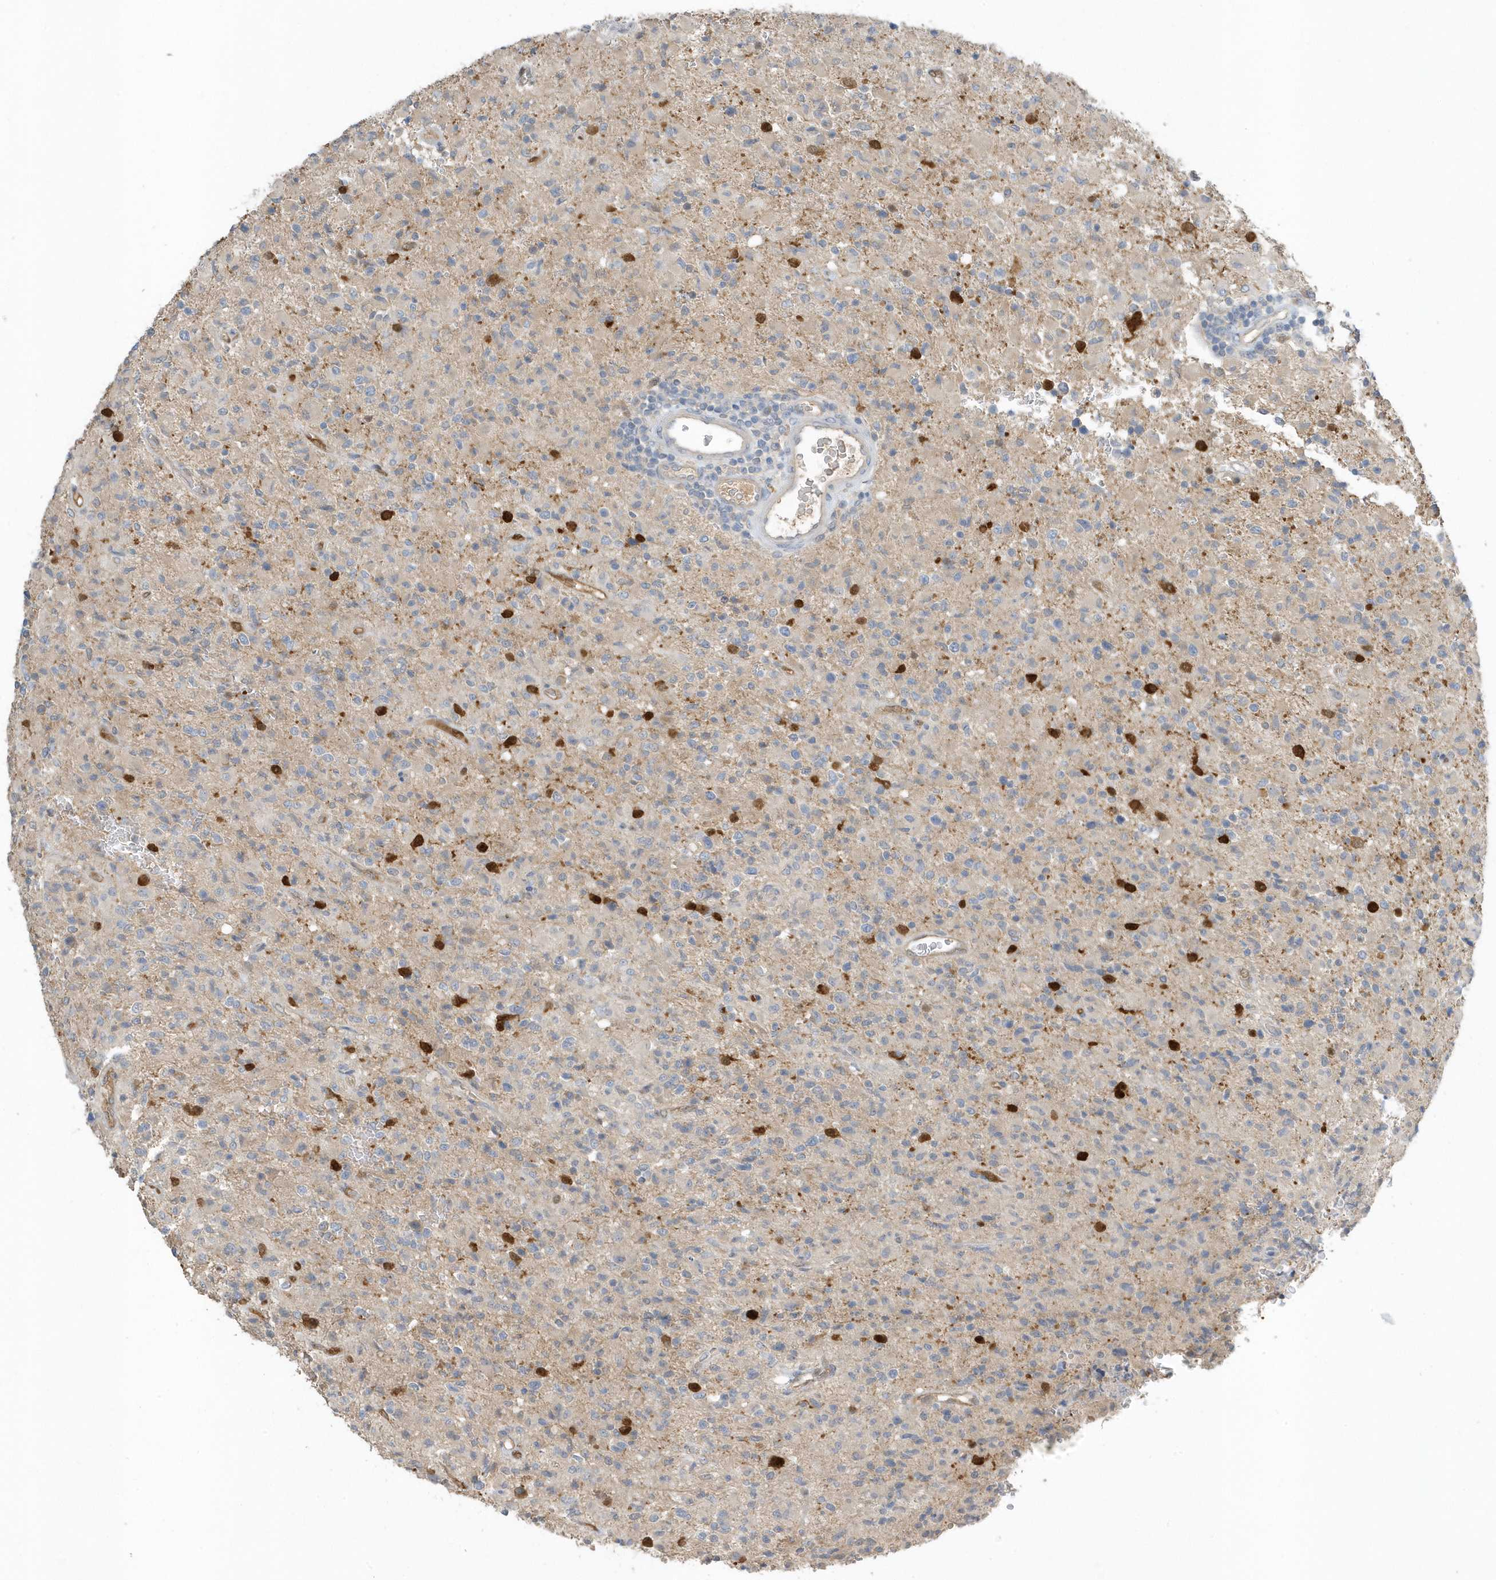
{"staining": {"intensity": "negative", "quantity": "none", "location": "none"}, "tissue": "glioma", "cell_type": "Tumor cells", "image_type": "cancer", "snomed": [{"axis": "morphology", "description": "Glioma, malignant, High grade"}, {"axis": "topography", "description": "Brain"}], "caption": "DAB immunohistochemical staining of malignant glioma (high-grade) displays no significant staining in tumor cells. Nuclei are stained in blue.", "gene": "USP53", "patient": {"sex": "female", "age": 57}}